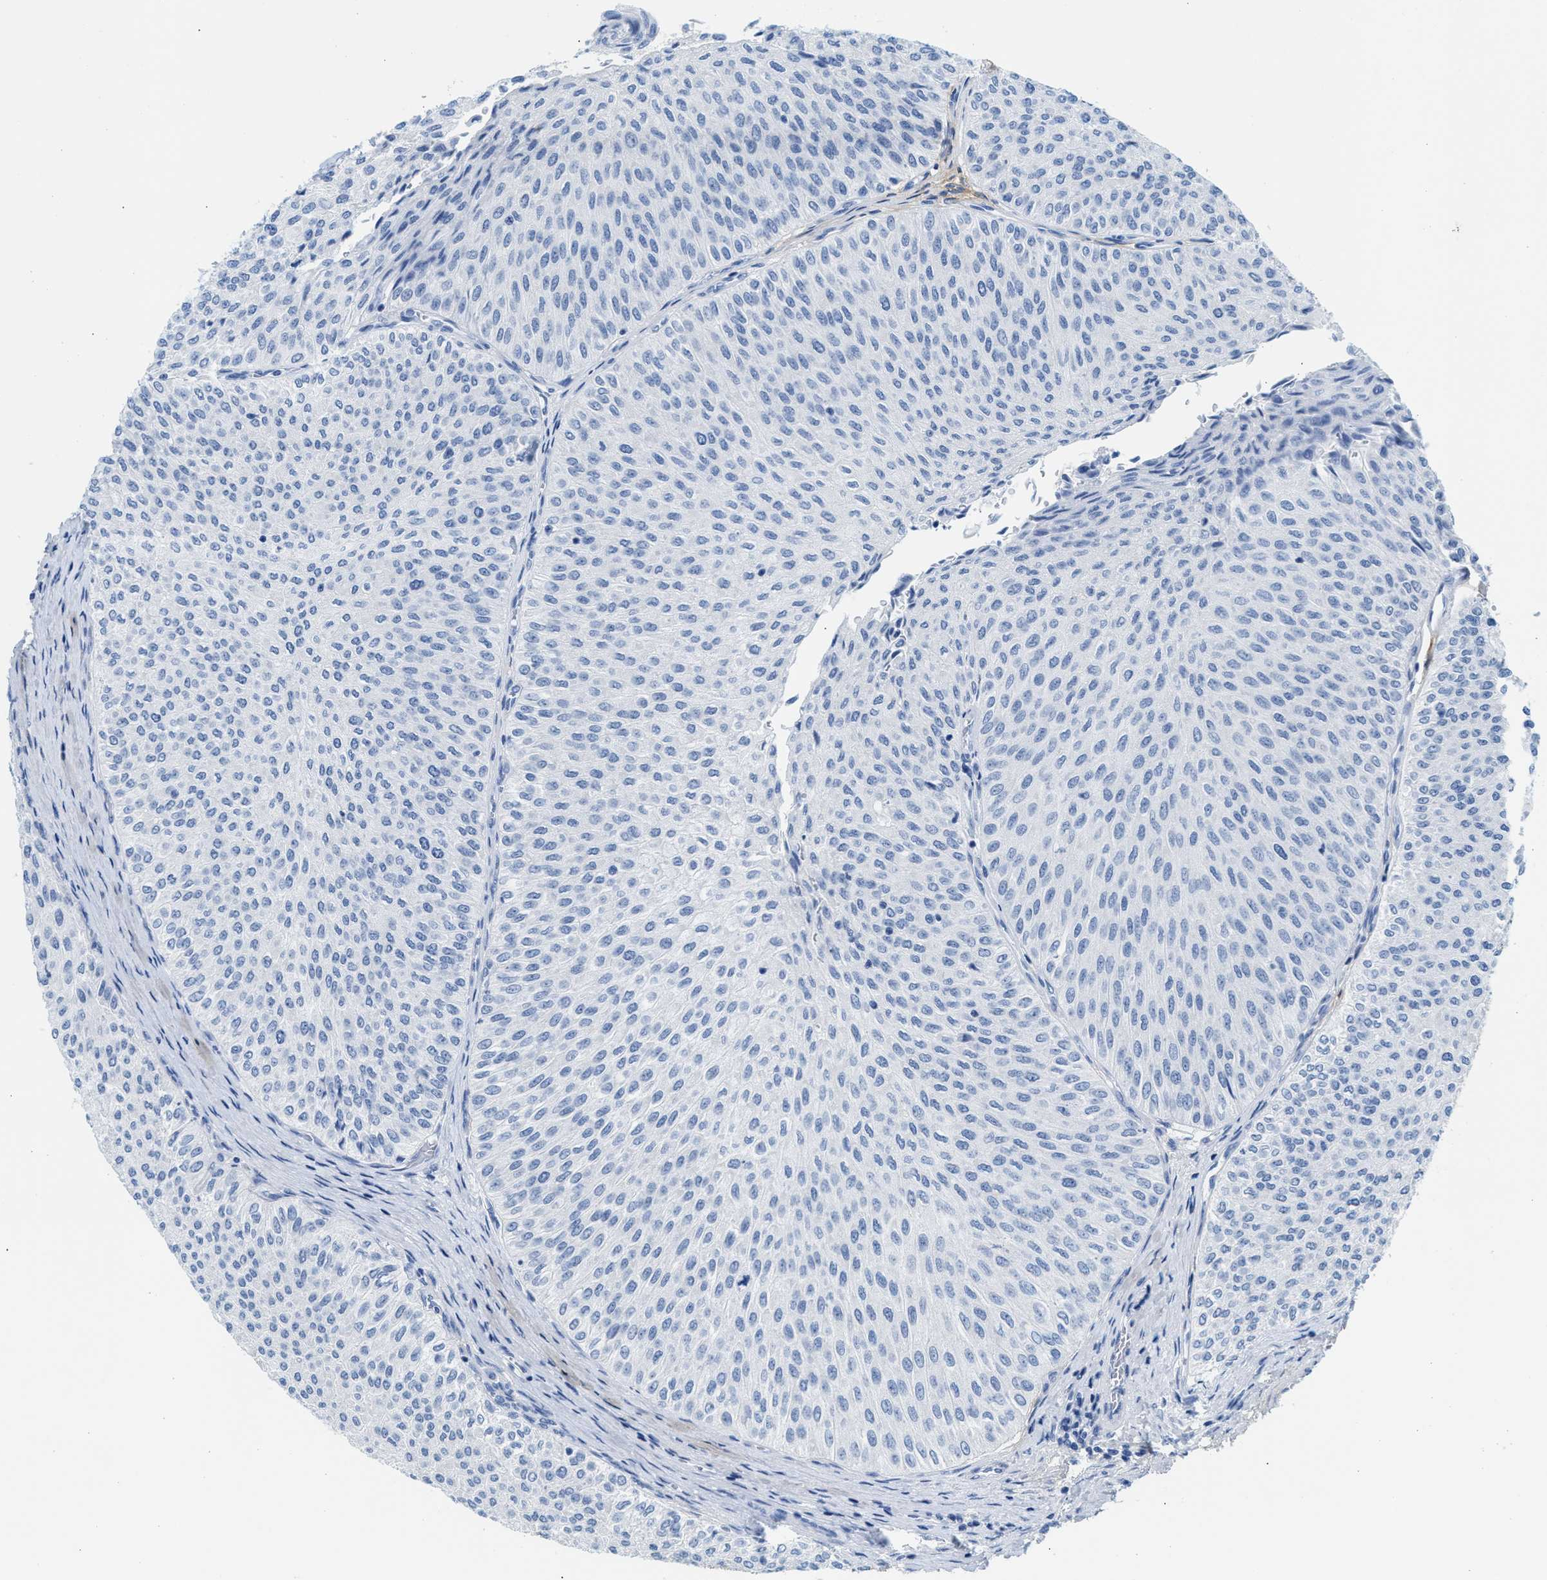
{"staining": {"intensity": "negative", "quantity": "none", "location": "none"}, "tissue": "urothelial cancer", "cell_type": "Tumor cells", "image_type": "cancer", "snomed": [{"axis": "morphology", "description": "Urothelial carcinoma, Low grade"}, {"axis": "topography", "description": "Urinary bladder"}], "caption": "An immunohistochemistry photomicrograph of urothelial cancer is shown. There is no staining in tumor cells of urothelial cancer.", "gene": "TNR", "patient": {"sex": "male", "age": 78}}